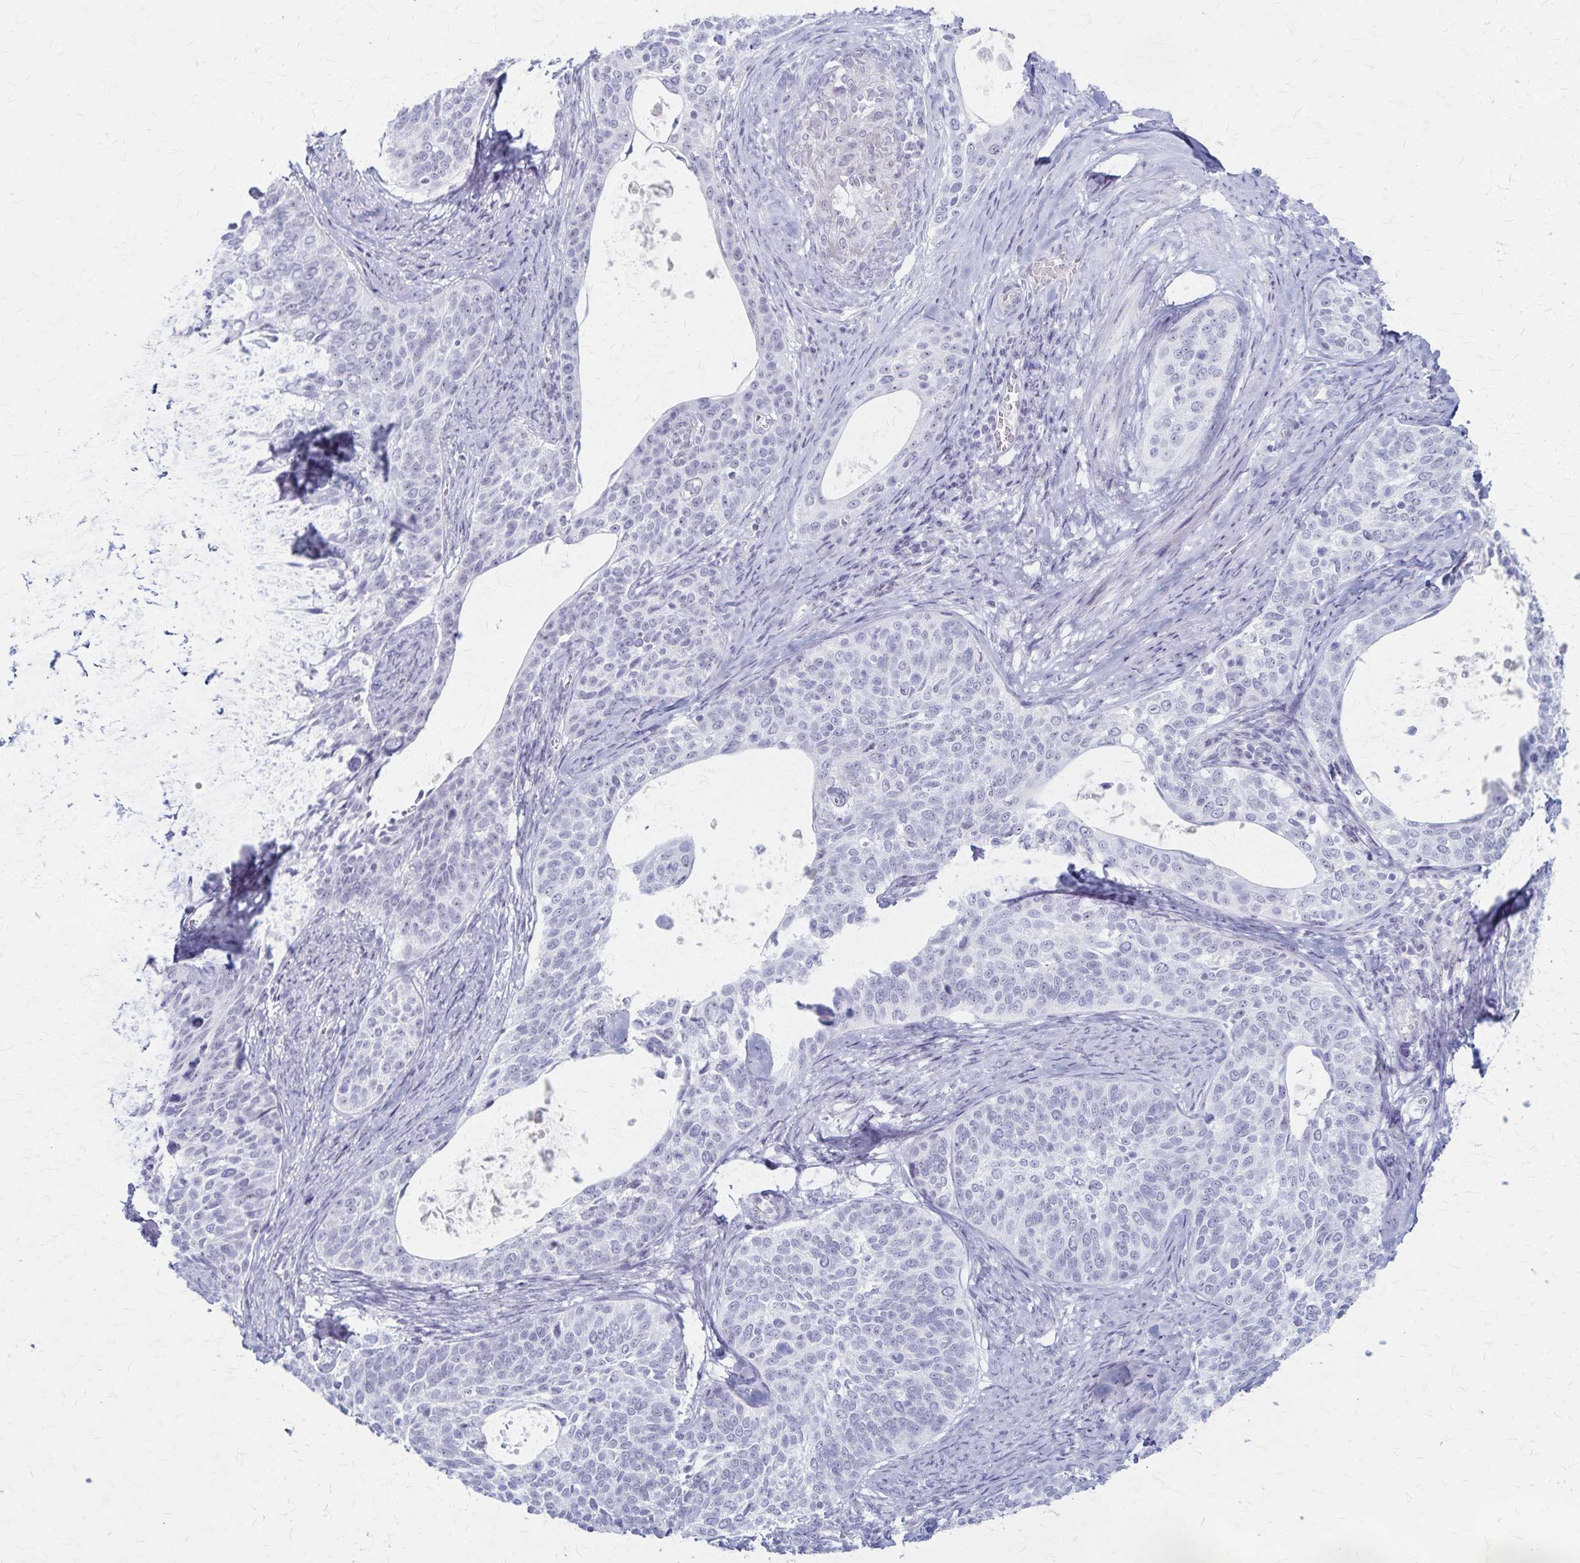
{"staining": {"intensity": "negative", "quantity": "none", "location": "none"}, "tissue": "cervical cancer", "cell_type": "Tumor cells", "image_type": "cancer", "snomed": [{"axis": "morphology", "description": "Squamous cell carcinoma, NOS"}, {"axis": "topography", "description": "Cervix"}], "caption": "DAB (3,3'-diaminobenzidine) immunohistochemical staining of cervical cancer (squamous cell carcinoma) shows no significant staining in tumor cells. (DAB immunohistochemistry (IHC) with hematoxylin counter stain).", "gene": "DLK2", "patient": {"sex": "female", "age": 69}}